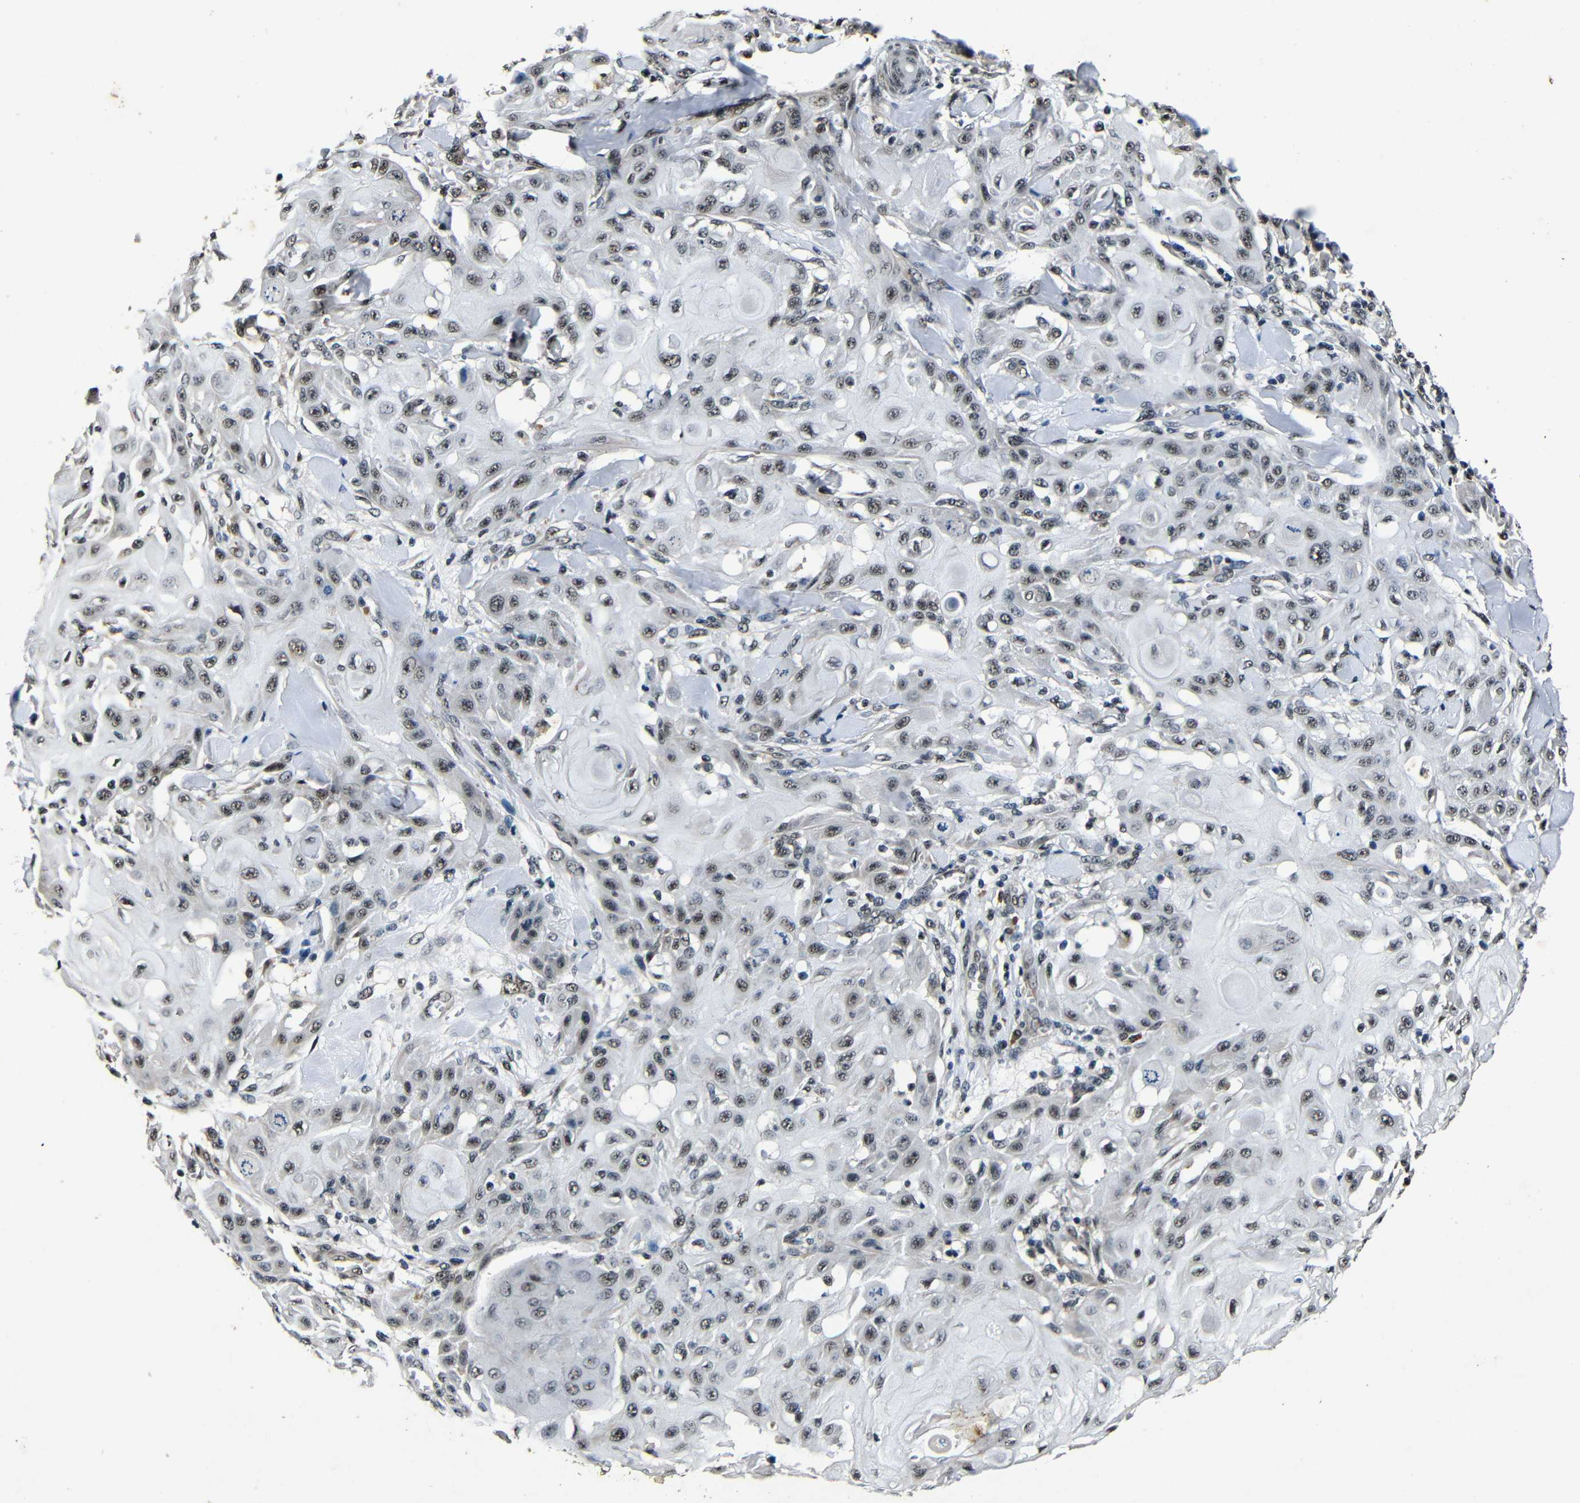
{"staining": {"intensity": "weak", "quantity": ">75%", "location": "nuclear"}, "tissue": "skin cancer", "cell_type": "Tumor cells", "image_type": "cancer", "snomed": [{"axis": "morphology", "description": "Squamous cell carcinoma, NOS"}, {"axis": "topography", "description": "Skin"}], "caption": "Immunohistochemistry photomicrograph of neoplastic tissue: skin cancer (squamous cell carcinoma) stained using immunohistochemistry (IHC) reveals low levels of weak protein expression localized specifically in the nuclear of tumor cells, appearing as a nuclear brown color.", "gene": "FOXD4", "patient": {"sex": "male", "age": 24}}